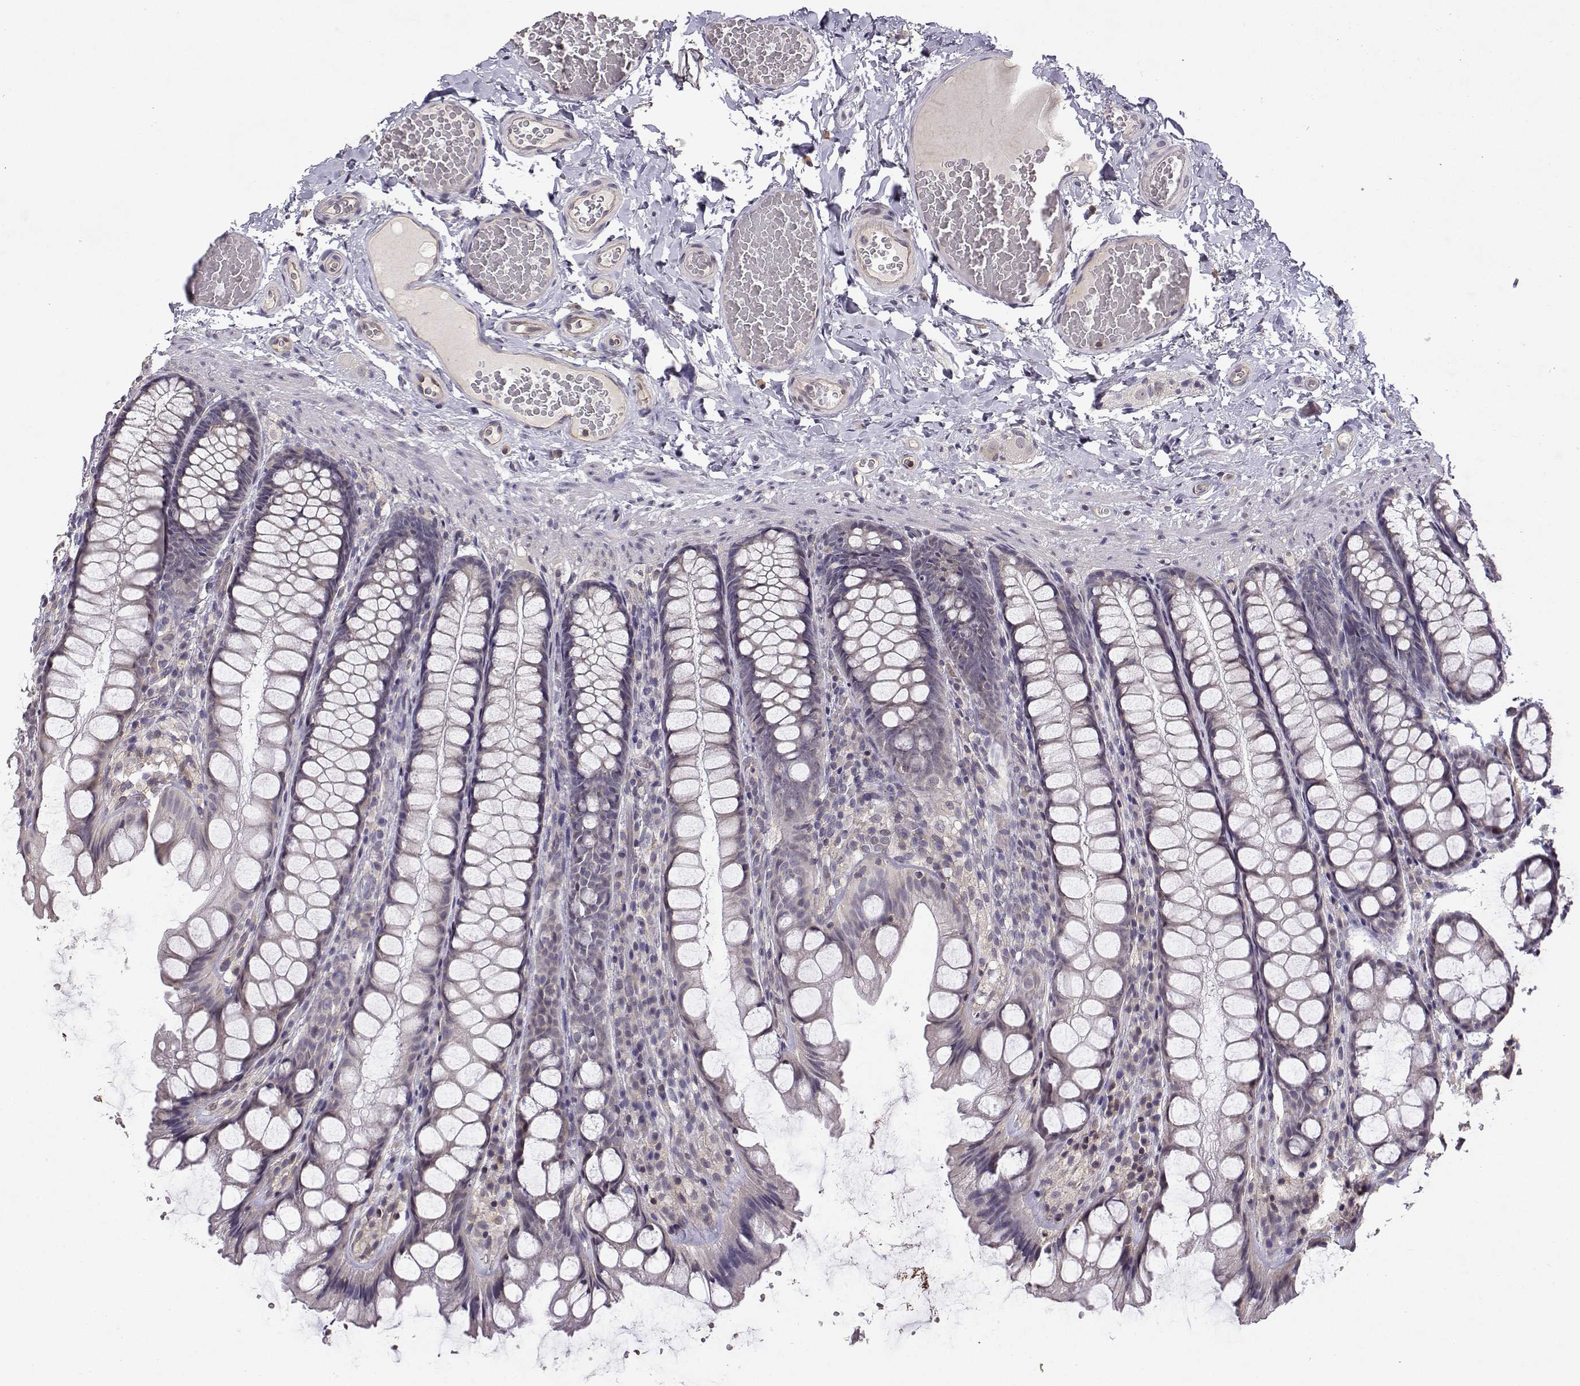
{"staining": {"intensity": "weak", "quantity": "<25%", "location": "cytoplasmic/membranous"}, "tissue": "colon", "cell_type": "Endothelial cells", "image_type": "normal", "snomed": [{"axis": "morphology", "description": "Normal tissue, NOS"}, {"axis": "topography", "description": "Colon"}], "caption": "This histopathology image is of unremarkable colon stained with immunohistochemistry to label a protein in brown with the nuclei are counter-stained blue. There is no positivity in endothelial cells. (Brightfield microscopy of DAB IHC at high magnification).", "gene": "IFITM1", "patient": {"sex": "male", "age": 47}}